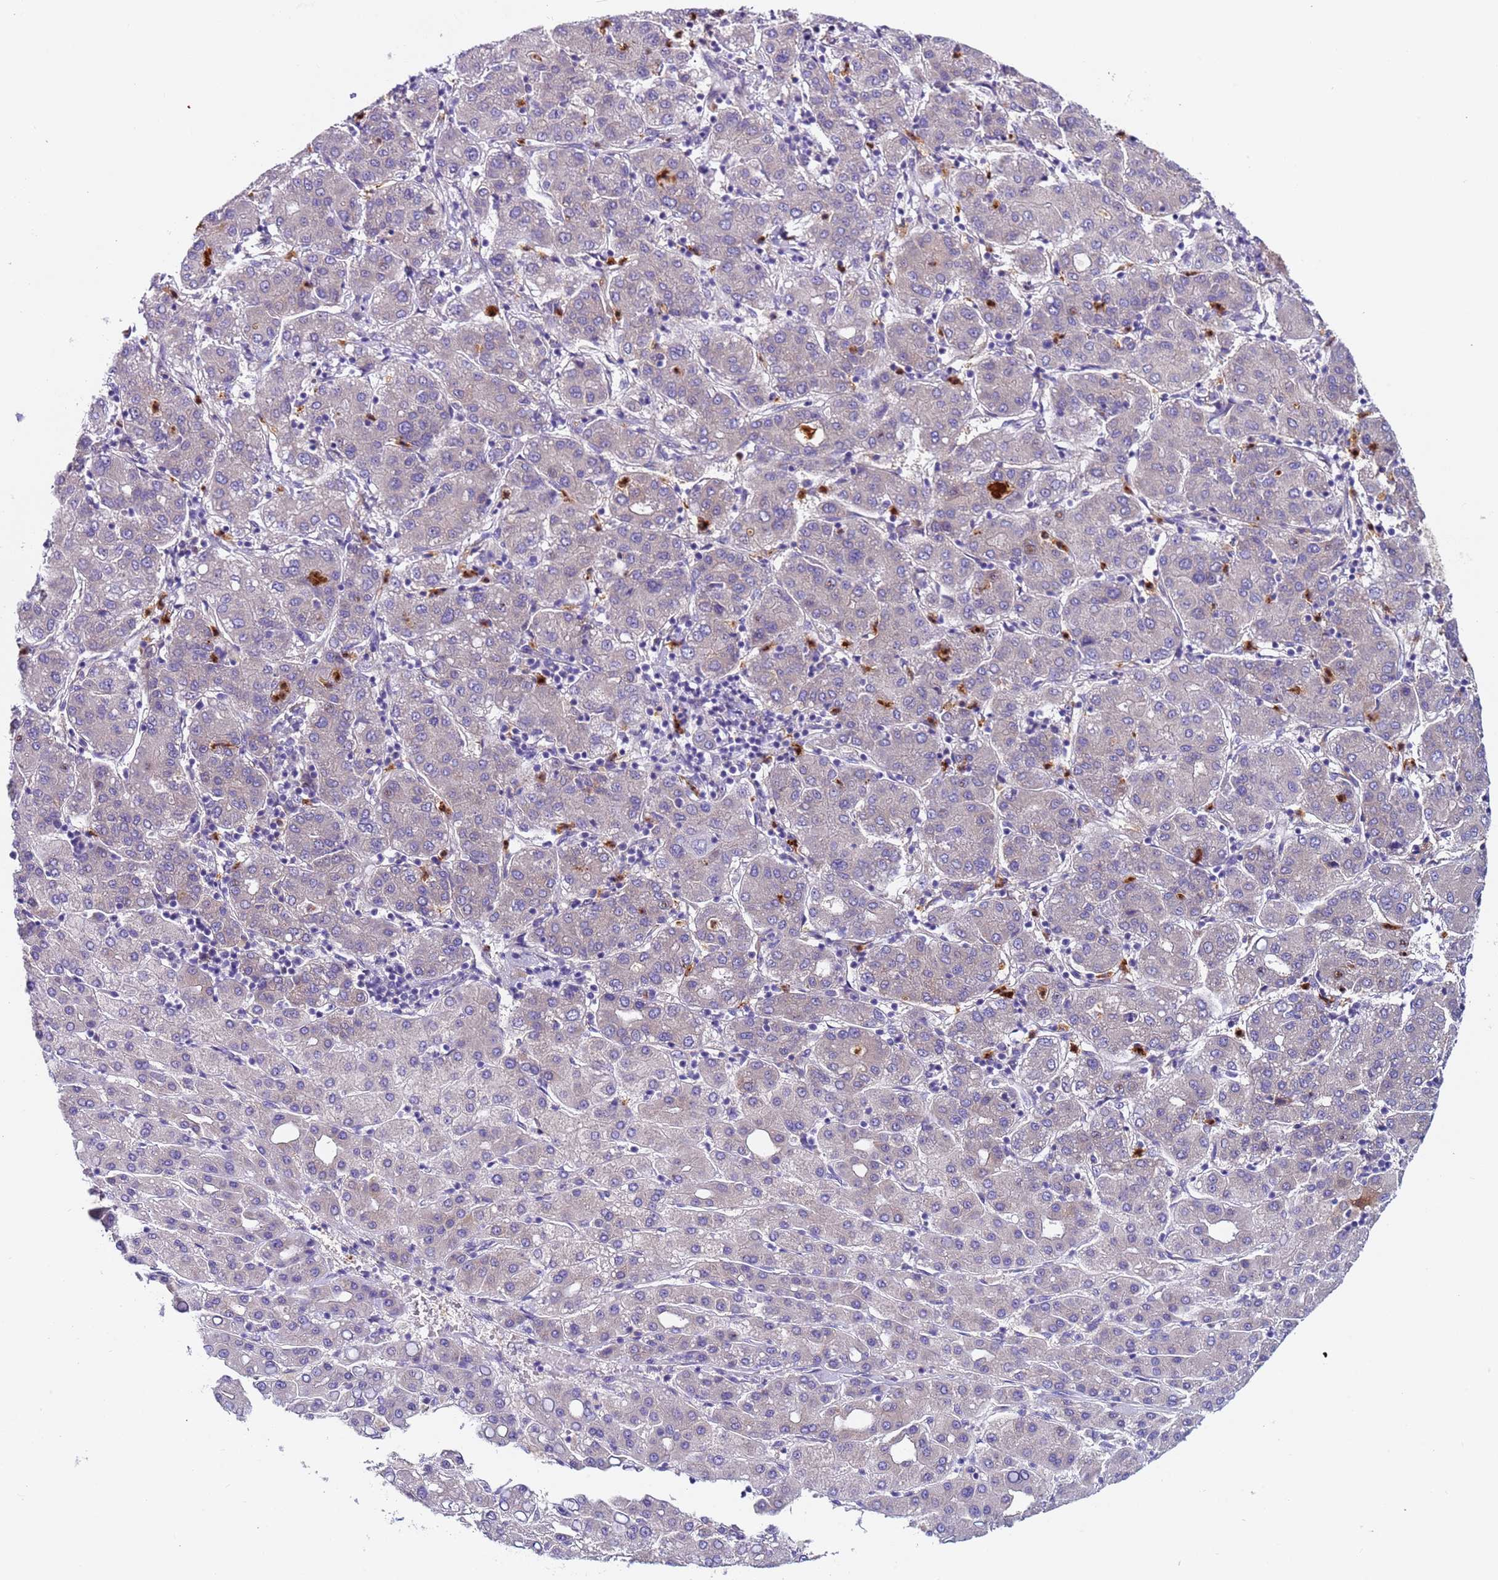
{"staining": {"intensity": "negative", "quantity": "none", "location": "none"}, "tissue": "liver cancer", "cell_type": "Tumor cells", "image_type": "cancer", "snomed": [{"axis": "morphology", "description": "Carcinoma, Hepatocellular, NOS"}, {"axis": "topography", "description": "Liver"}], "caption": "This histopathology image is of liver cancer (hepatocellular carcinoma) stained with immunohistochemistry to label a protein in brown with the nuclei are counter-stained blue. There is no staining in tumor cells.", "gene": "PAQR7", "patient": {"sex": "male", "age": 65}}